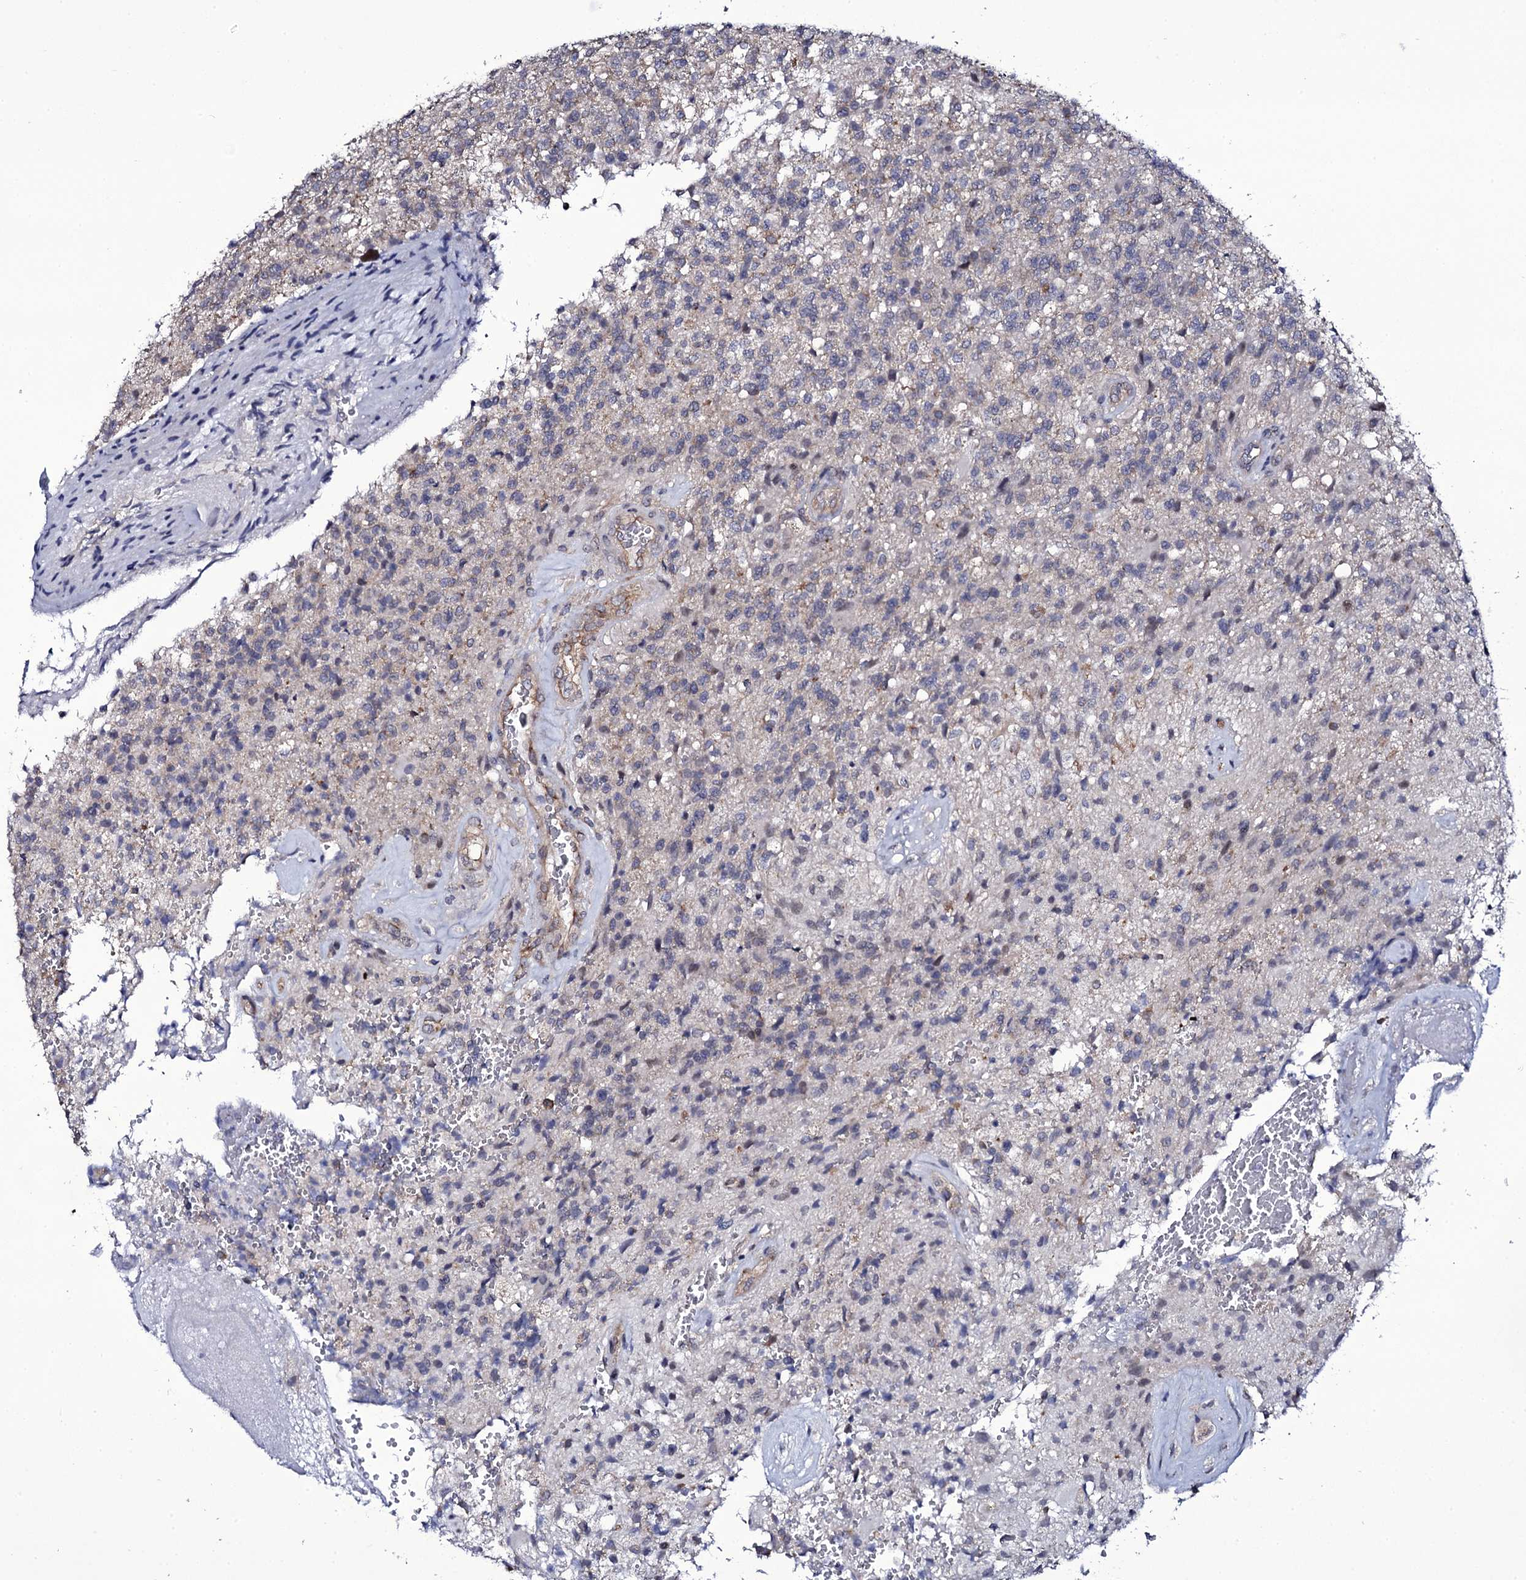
{"staining": {"intensity": "negative", "quantity": "none", "location": "none"}, "tissue": "glioma", "cell_type": "Tumor cells", "image_type": "cancer", "snomed": [{"axis": "morphology", "description": "Glioma, malignant, High grade"}, {"axis": "topography", "description": "Brain"}], "caption": "IHC histopathology image of human glioma stained for a protein (brown), which shows no positivity in tumor cells.", "gene": "GAREM1", "patient": {"sex": "male", "age": 56}}